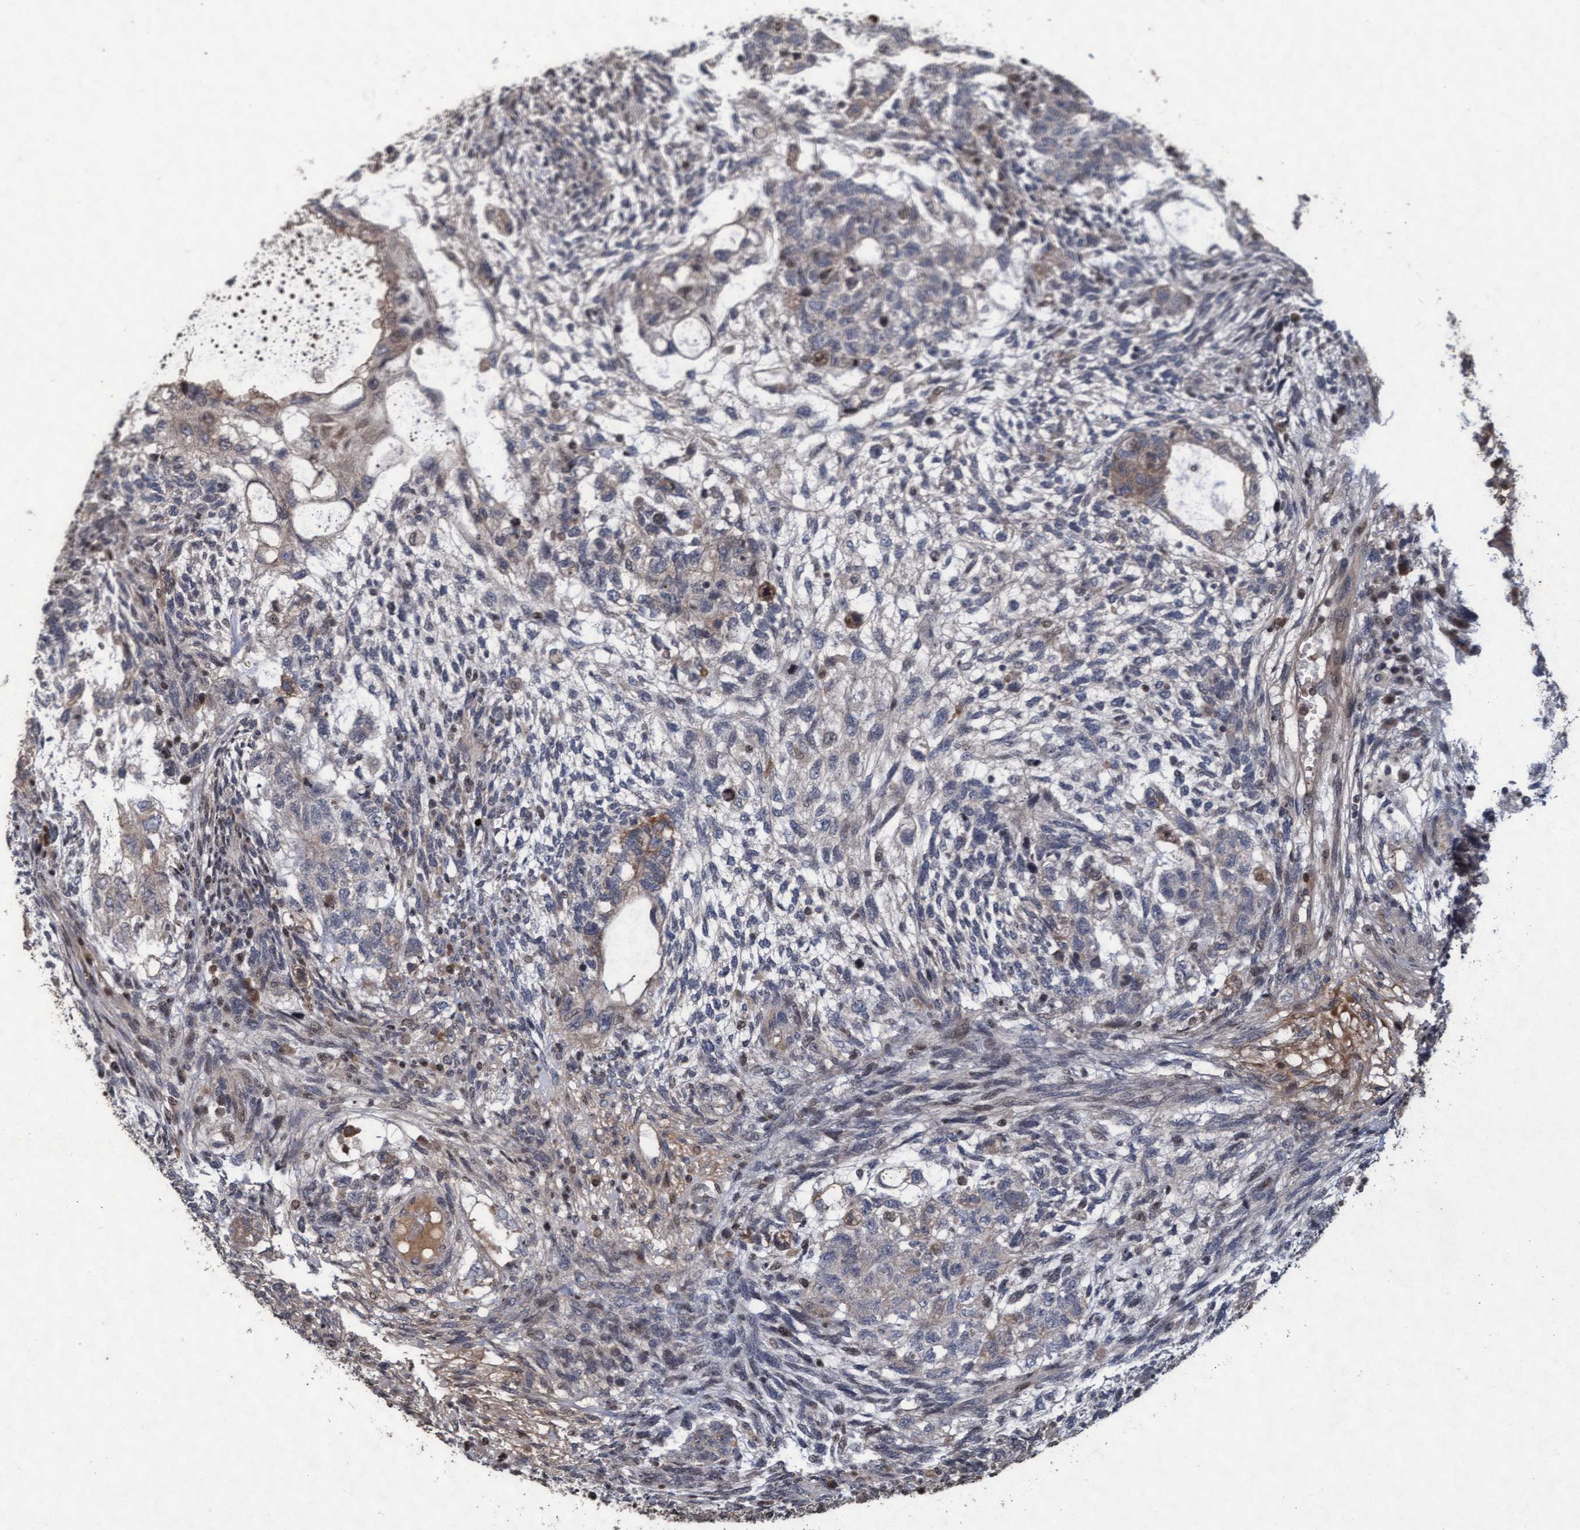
{"staining": {"intensity": "weak", "quantity": "25%-75%", "location": "cytoplasmic/membranous"}, "tissue": "testis cancer", "cell_type": "Tumor cells", "image_type": "cancer", "snomed": [{"axis": "morphology", "description": "Normal tissue, NOS"}, {"axis": "morphology", "description": "Carcinoma, Embryonal, NOS"}, {"axis": "topography", "description": "Testis"}], "caption": "Approximately 25%-75% of tumor cells in human testis embryonal carcinoma exhibit weak cytoplasmic/membranous protein positivity as visualized by brown immunohistochemical staining.", "gene": "KCNC2", "patient": {"sex": "male", "age": 36}}